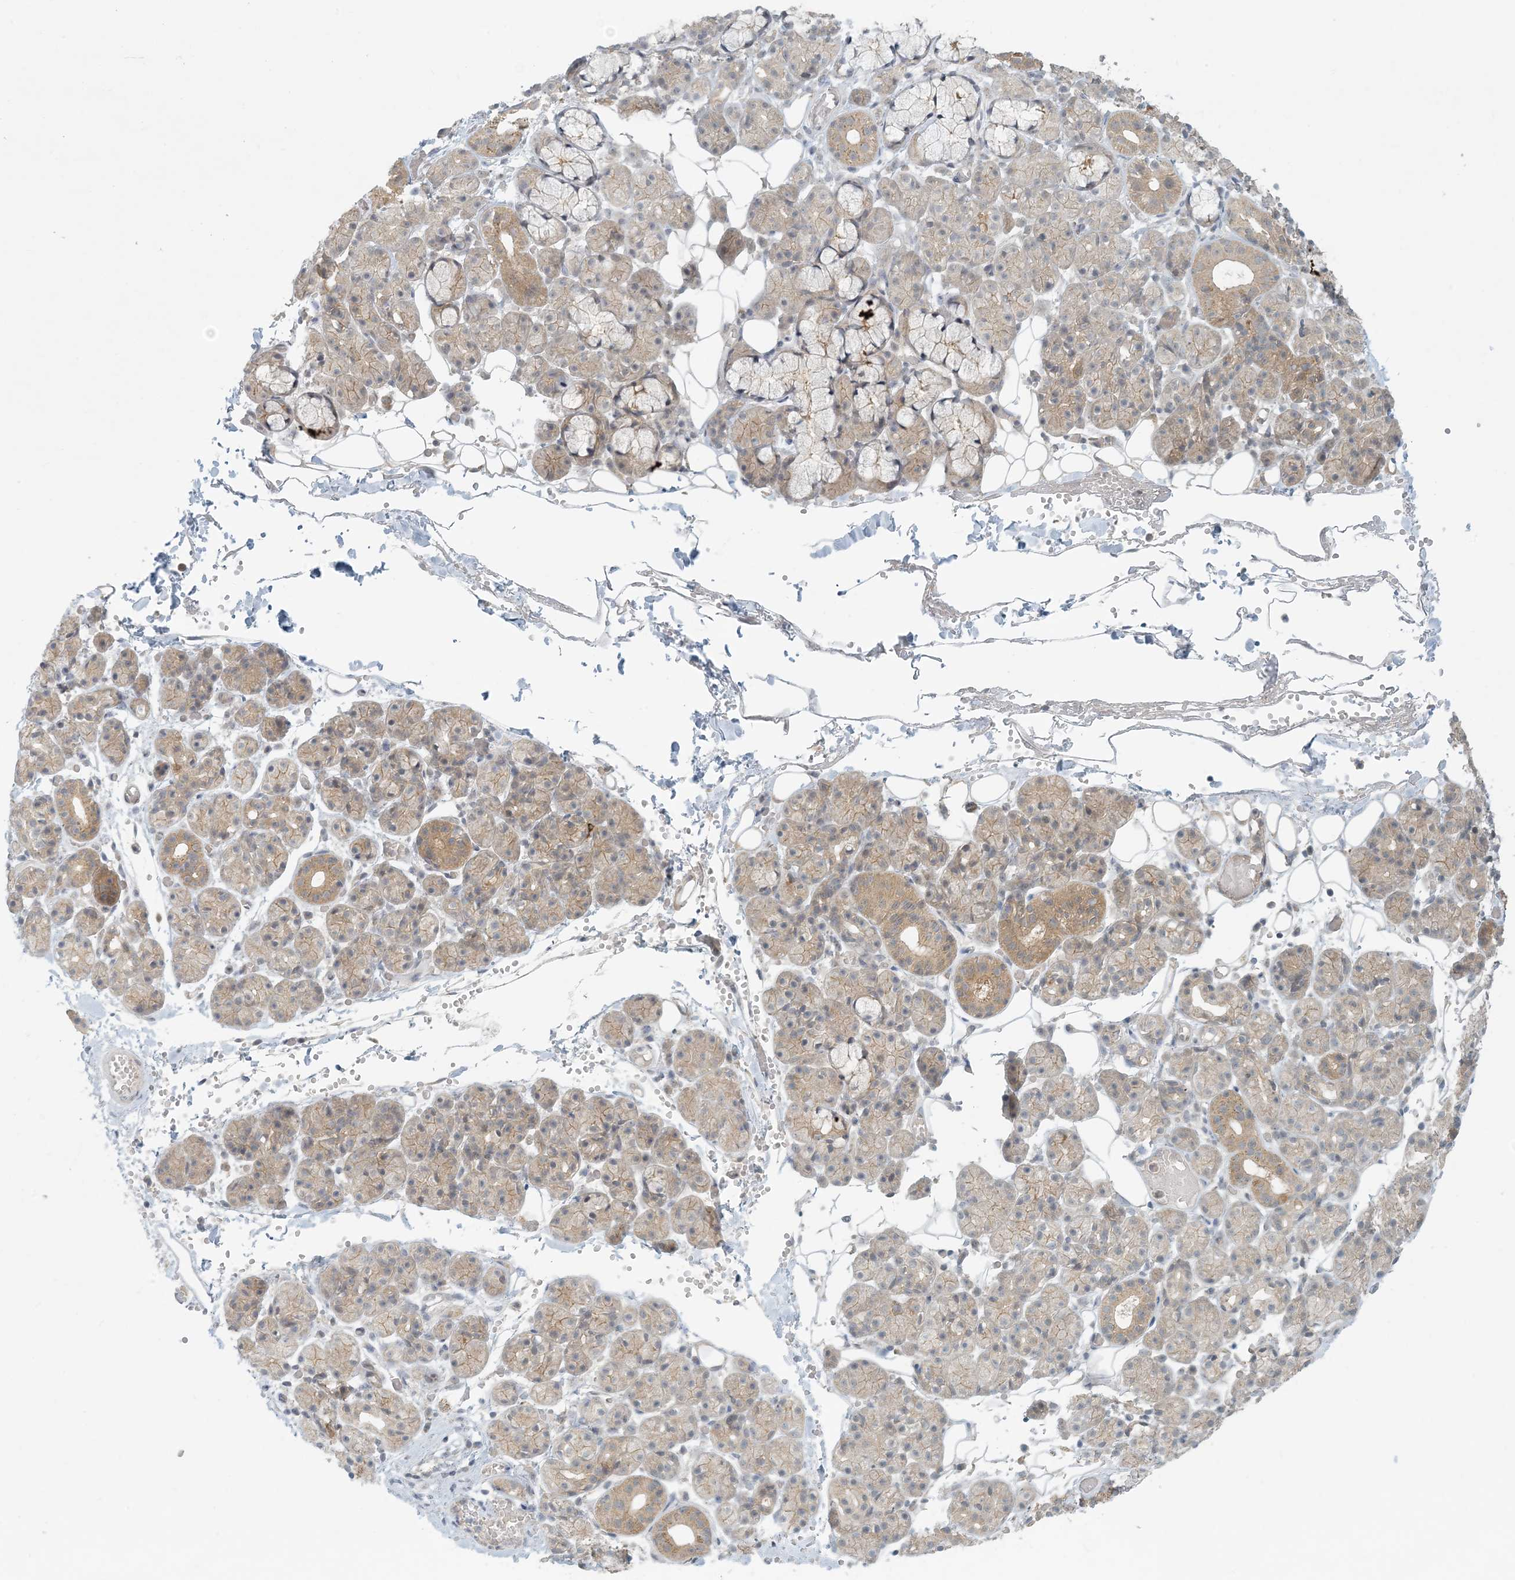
{"staining": {"intensity": "moderate", "quantity": "25%-75%", "location": "cytoplasmic/membranous"}, "tissue": "salivary gland", "cell_type": "Glandular cells", "image_type": "normal", "snomed": [{"axis": "morphology", "description": "Normal tissue, NOS"}, {"axis": "topography", "description": "Salivary gland"}], "caption": "IHC (DAB) staining of benign human salivary gland exhibits moderate cytoplasmic/membranous protein staining in approximately 25%-75% of glandular cells. (brown staining indicates protein expression, while blue staining denotes nuclei).", "gene": "OBI1", "patient": {"sex": "male", "age": 63}}